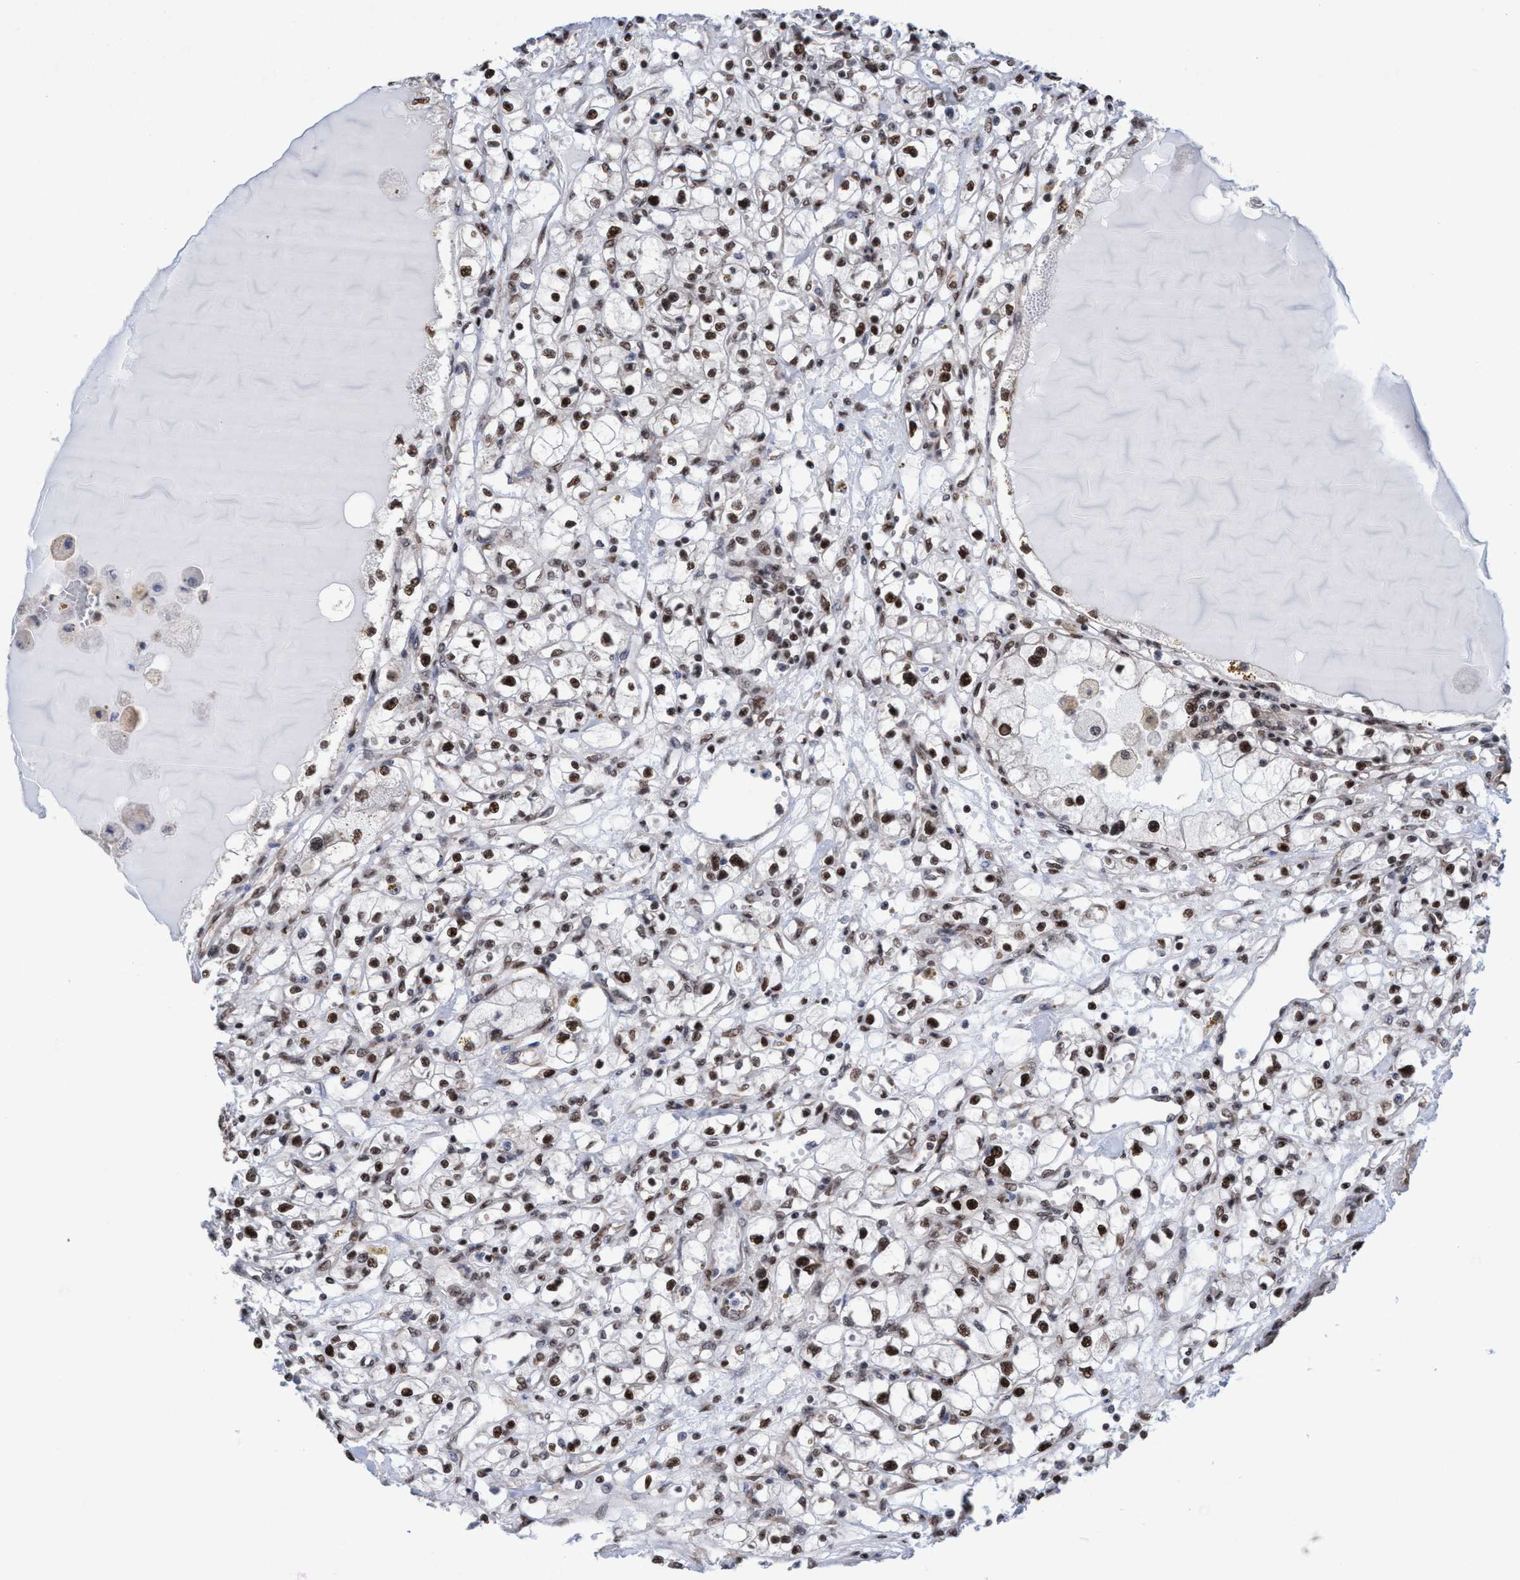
{"staining": {"intensity": "strong", "quantity": ">75%", "location": "nuclear"}, "tissue": "renal cancer", "cell_type": "Tumor cells", "image_type": "cancer", "snomed": [{"axis": "morphology", "description": "Adenocarcinoma, NOS"}, {"axis": "topography", "description": "Kidney"}], "caption": "DAB (3,3'-diaminobenzidine) immunohistochemical staining of human renal adenocarcinoma demonstrates strong nuclear protein expression in about >75% of tumor cells.", "gene": "METAP2", "patient": {"sex": "male", "age": 56}}